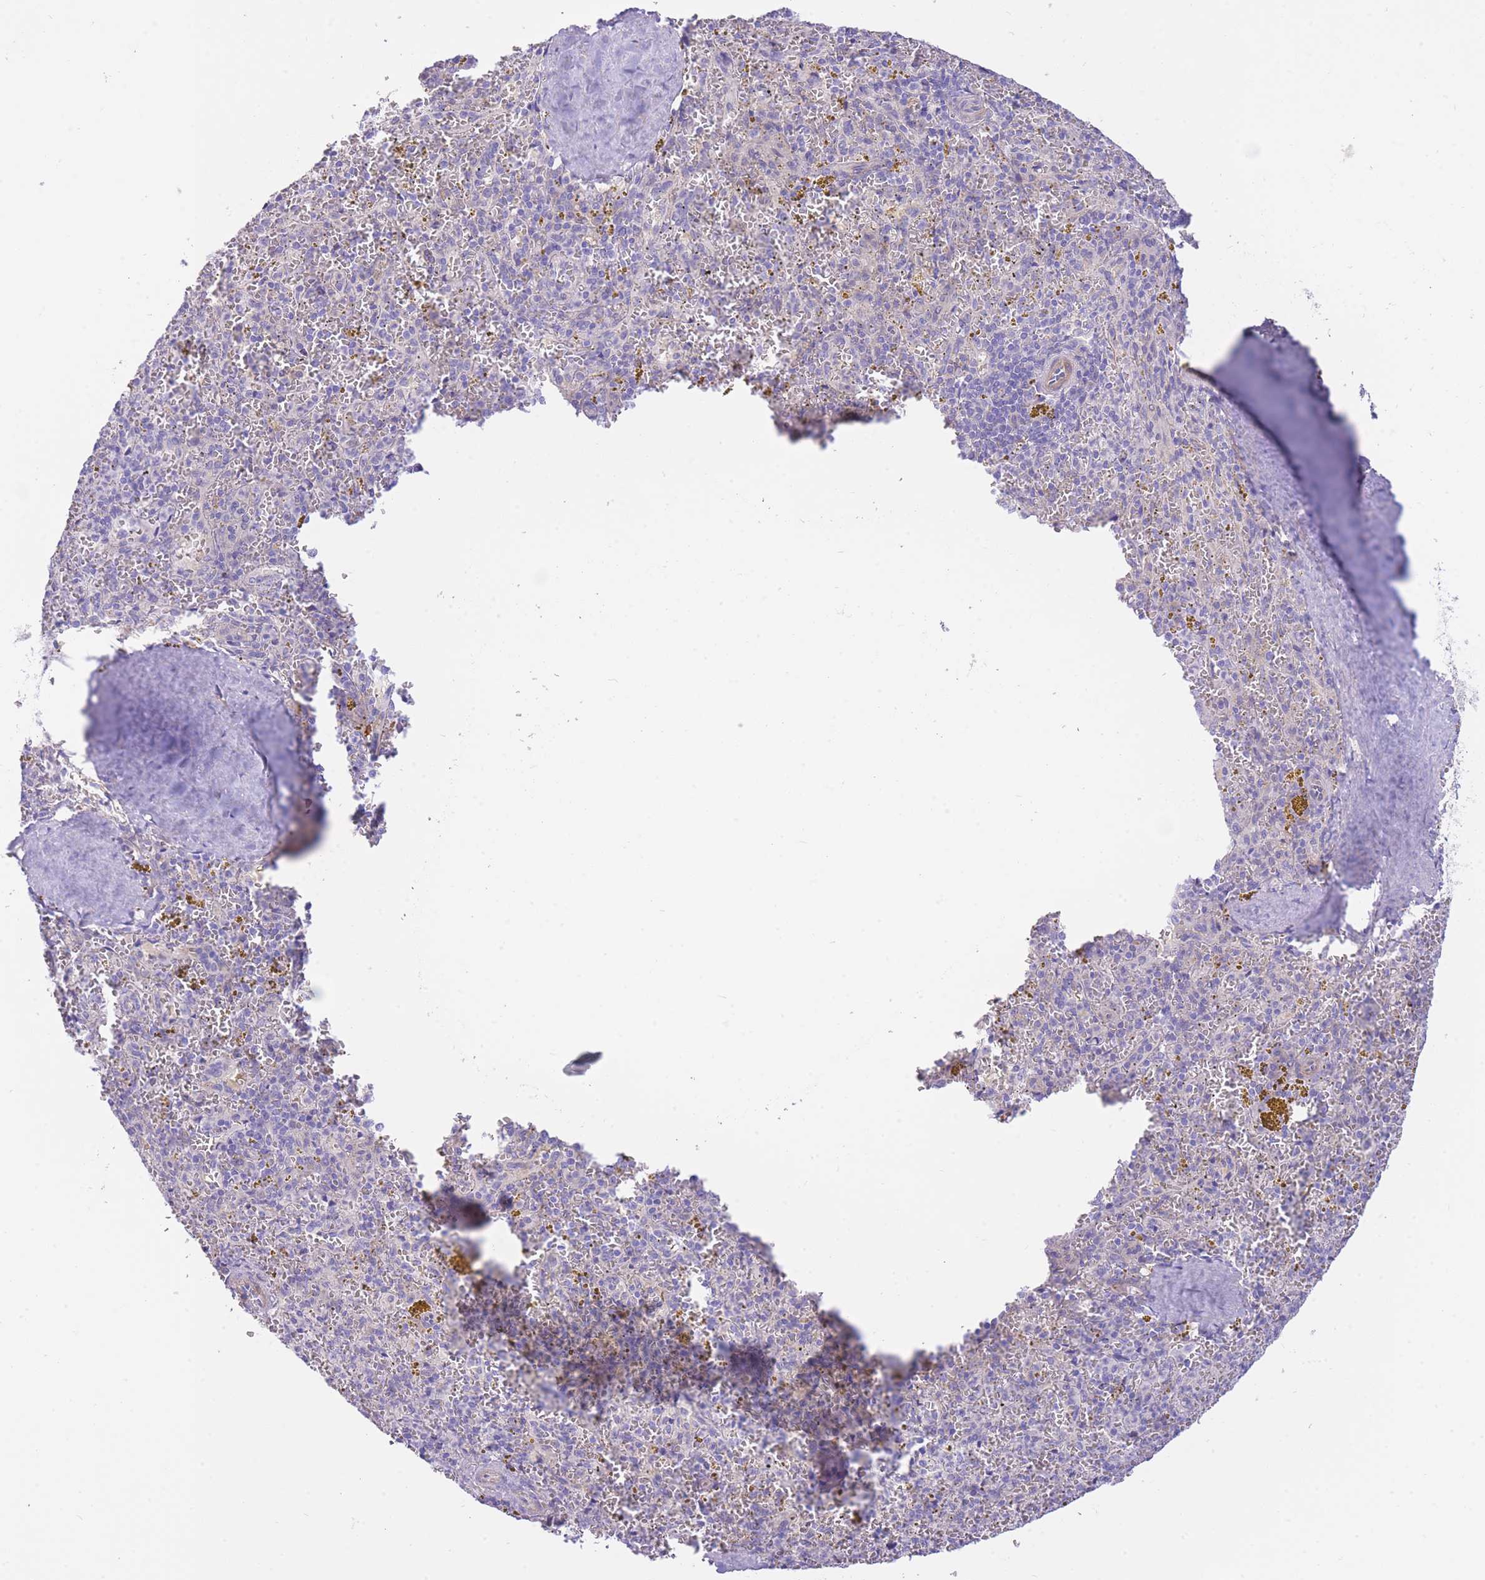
{"staining": {"intensity": "negative", "quantity": "none", "location": "none"}, "tissue": "spleen", "cell_type": "Cells in red pulp", "image_type": "normal", "snomed": [{"axis": "morphology", "description": "Normal tissue, NOS"}, {"axis": "topography", "description": "Spleen"}], "caption": "The IHC histopathology image has no significant staining in cells in red pulp of spleen.", "gene": "PGM1", "patient": {"sex": "male", "age": 57}}